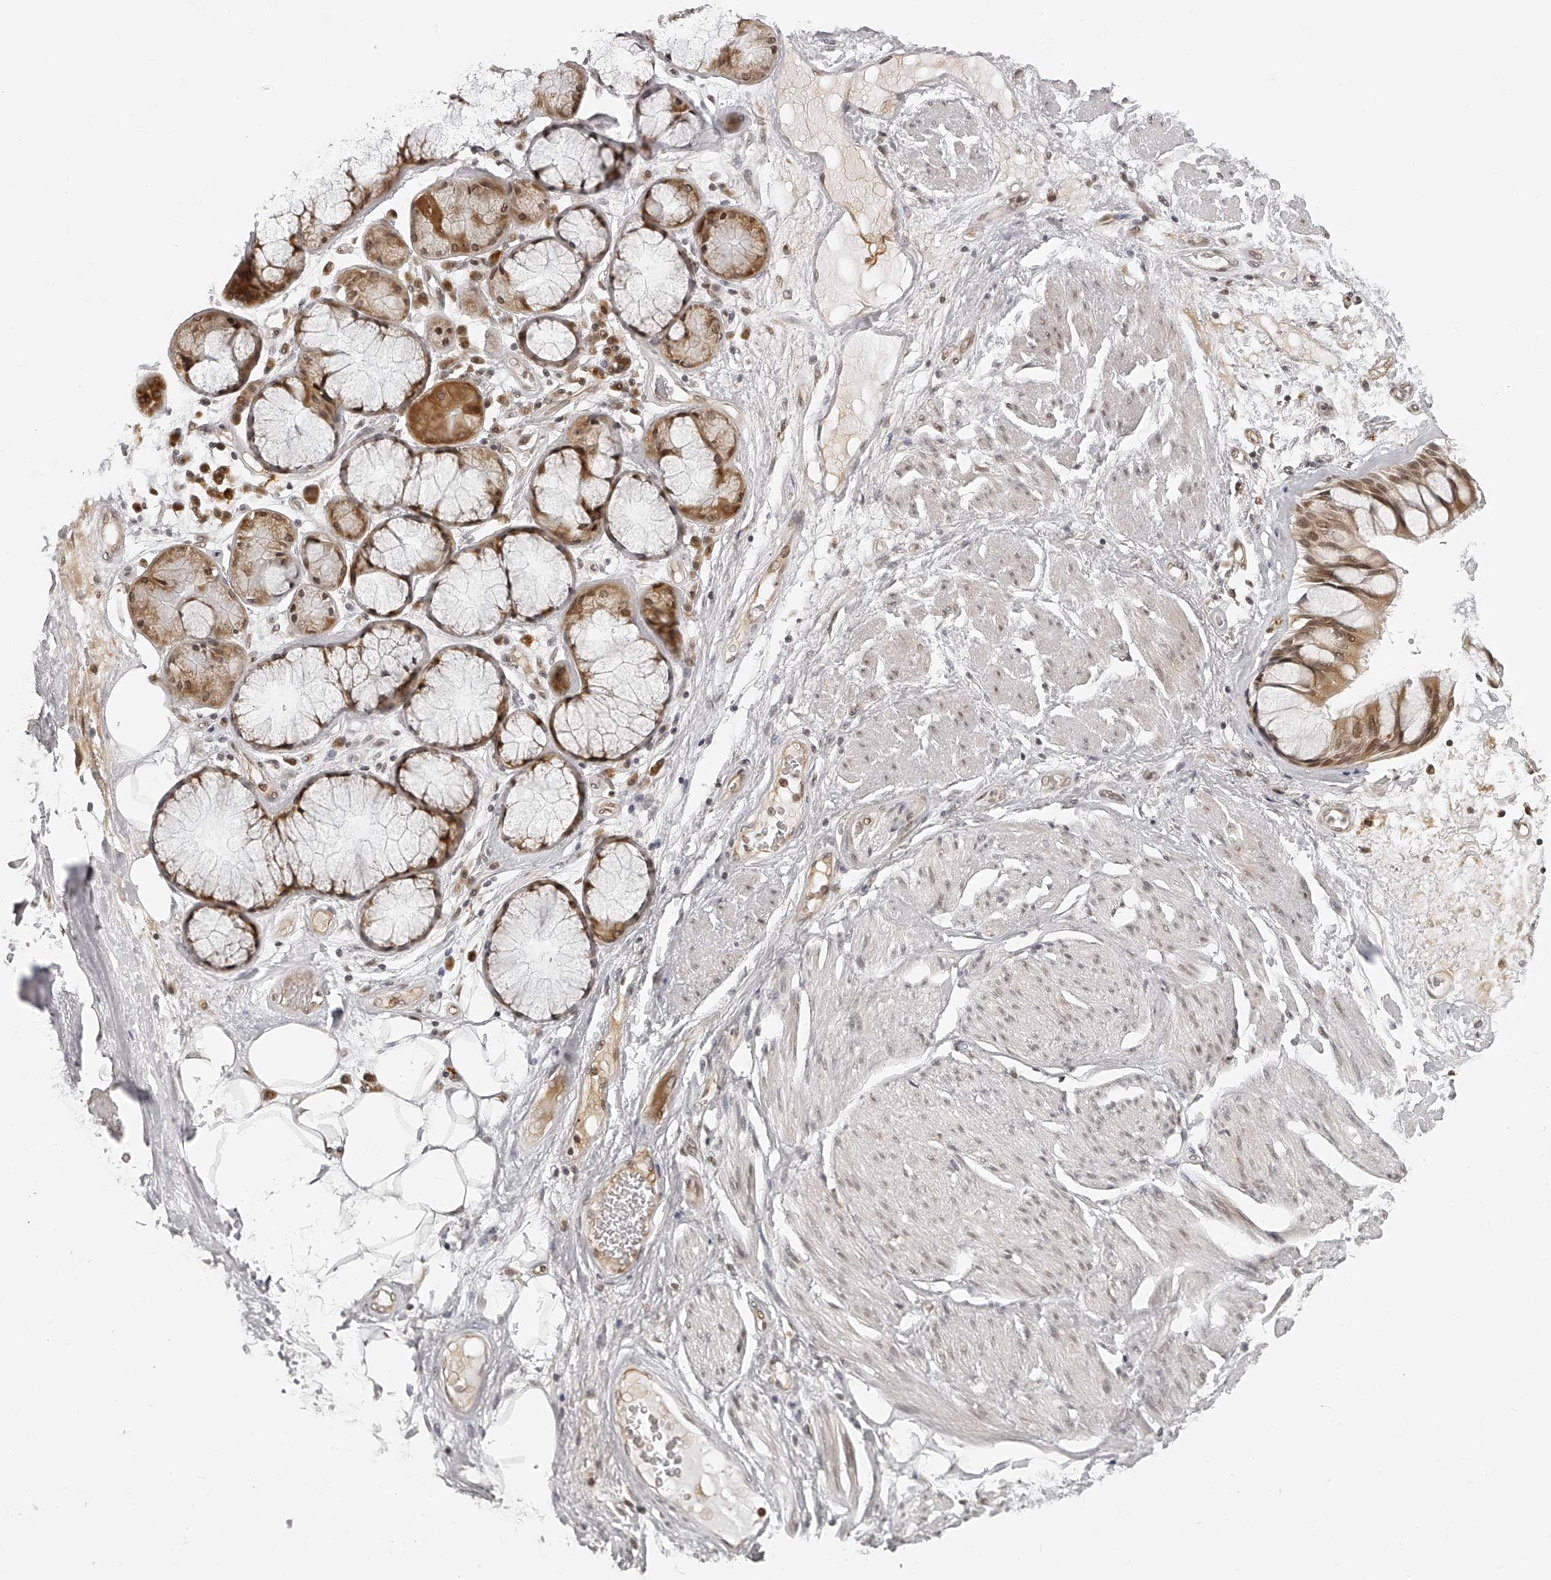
{"staining": {"intensity": "negative", "quantity": "none", "location": "none"}, "tissue": "adipose tissue", "cell_type": "Adipocytes", "image_type": "normal", "snomed": [{"axis": "morphology", "description": "Normal tissue, NOS"}, {"axis": "topography", "description": "Bronchus"}], "caption": "The image shows no significant positivity in adipocytes of adipose tissue.", "gene": "ODF2L", "patient": {"sex": "male", "age": 66}}